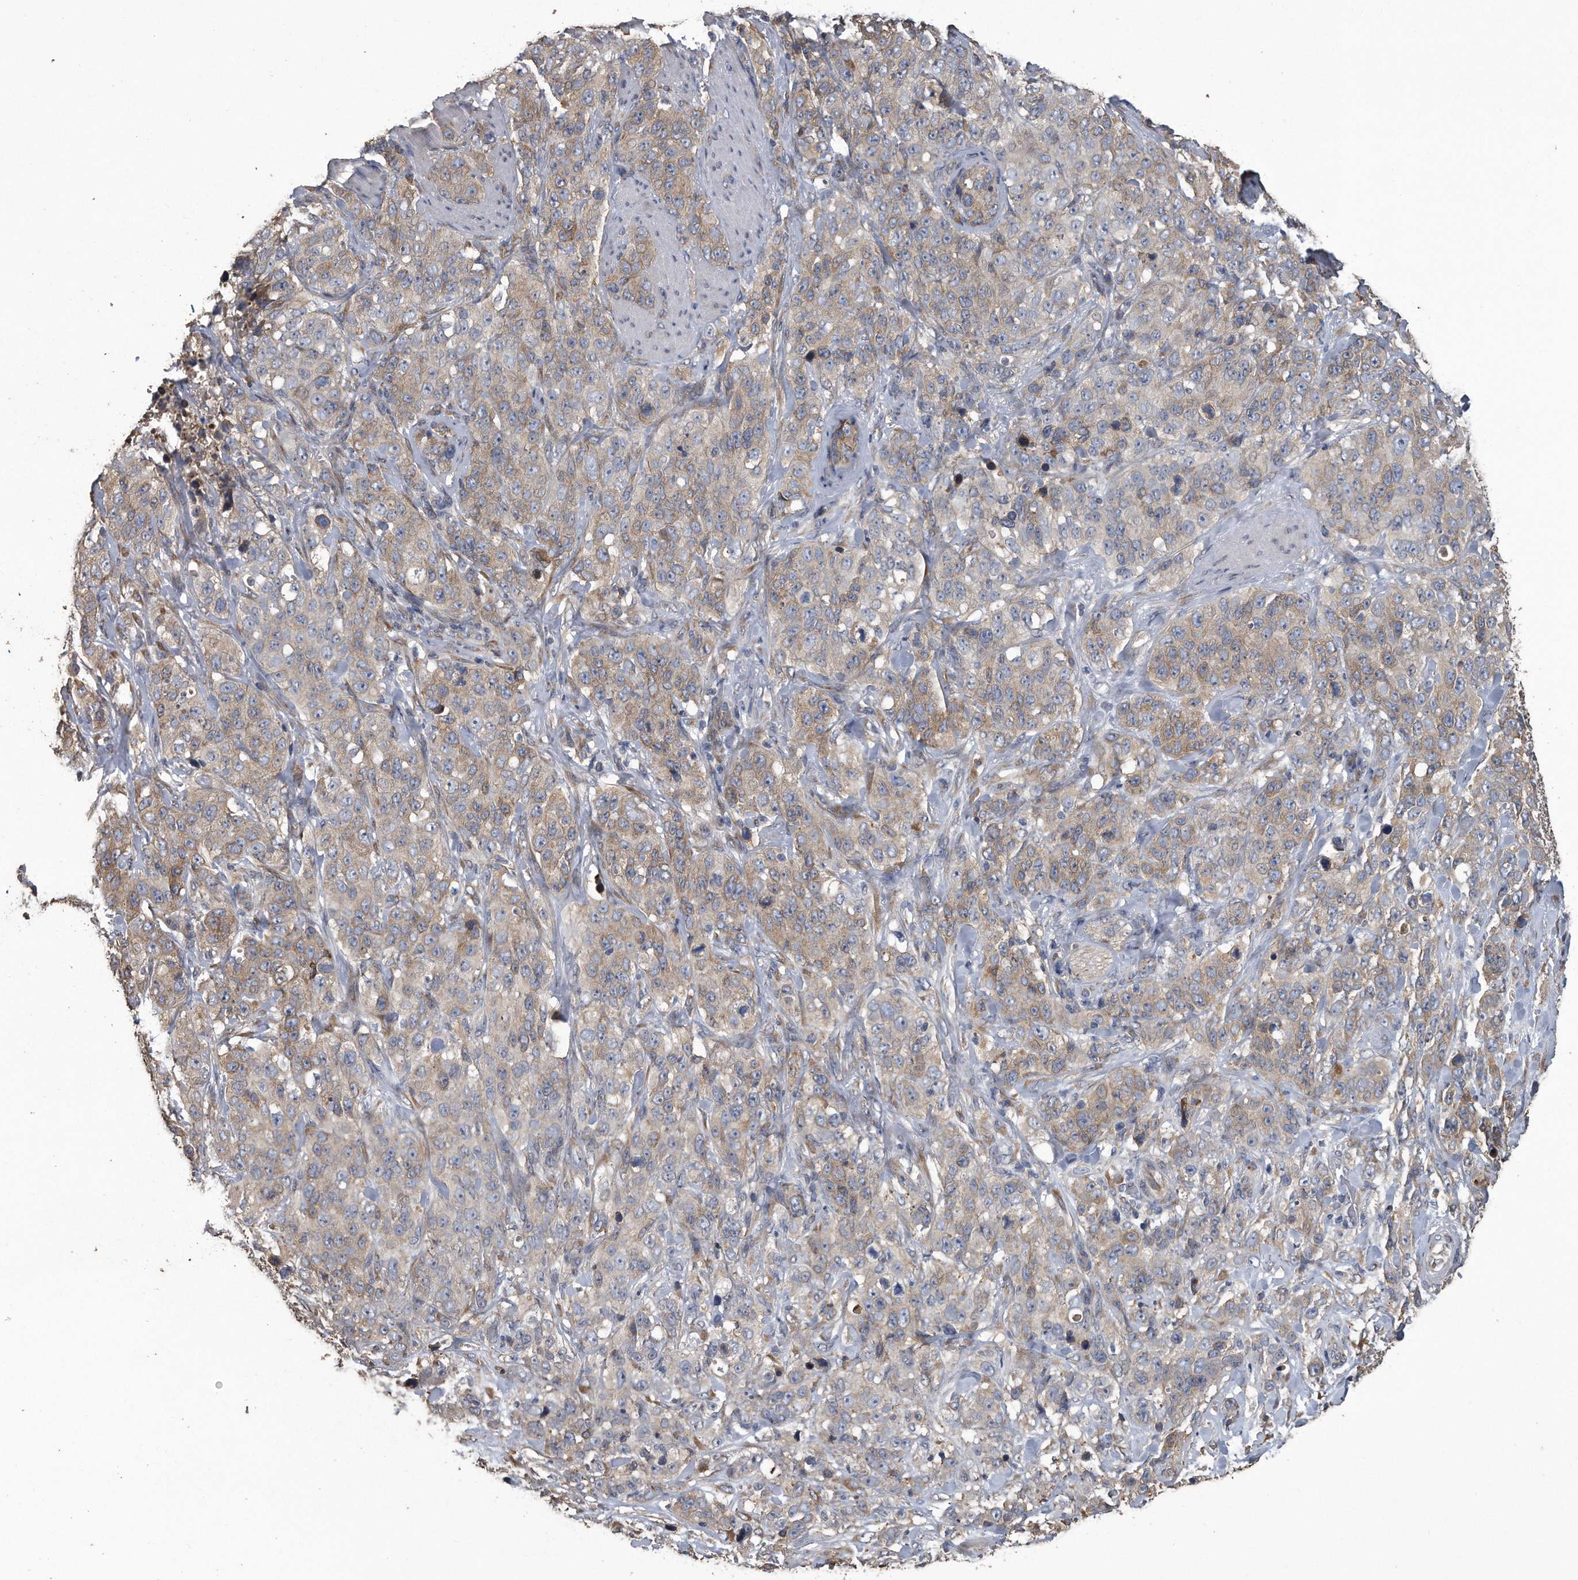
{"staining": {"intensity": "weak", "quantity": ">75%", "location": "cytoplasmic/membranous"}, "tissue": "stomach cancer", "cell_type": "Tumor cells", "image_type": "cancer", "snomed": [{"axis": "morphology", "description": "Adenocarcinoma, NOS"}, {"axis": "topography", "description": "Stomach"}], "caption": "Immunohistochemistry of human stomach cancer (adenocarcinoma) displays low levels of weak cytoplasmic/membranous staining in about >75% of tumor cells.", "gene": "PCLO", "patient": {"sex": "male", "age": 48}}